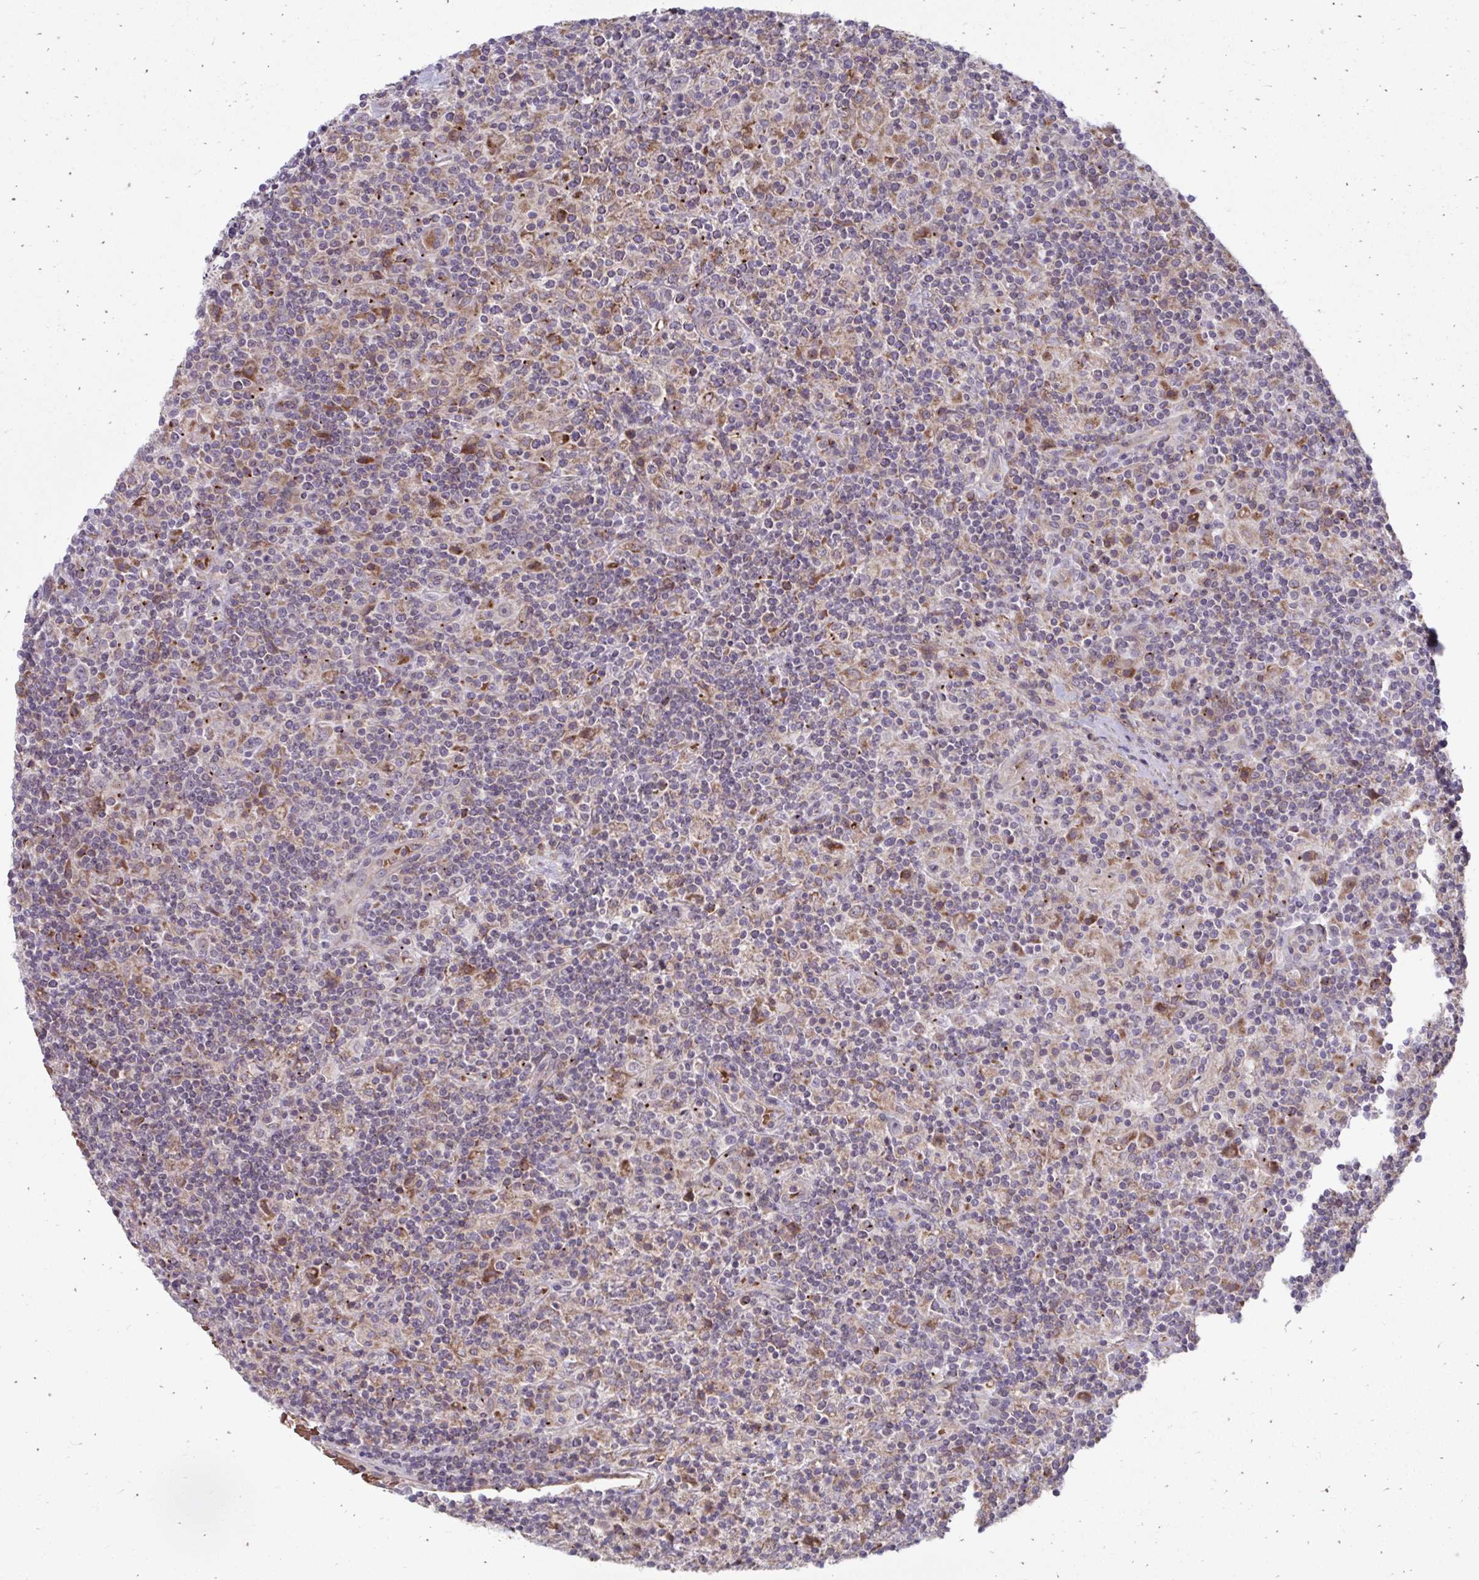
{"staining": {"intensity": "moderate", "quantity": "<25%", "location": "cytoplasmic/membranous"}, "tissue": "lymphoma", "cell_type": "Tumor cells", "image_type": "cancer", "snomed": [{"axis": "morphology", "description": "Hodgkin's disease, NOS"}, {"axis": "topography", "description": "Lymph node"}], "caption": "A histopathology image of Hodgkin's disease stained for a protein reveals moderate cytoplasmic/membranous brown staining in tumor cells.", "gene": "ITPR2", "patient": {"sex": "male", "age": 70}}